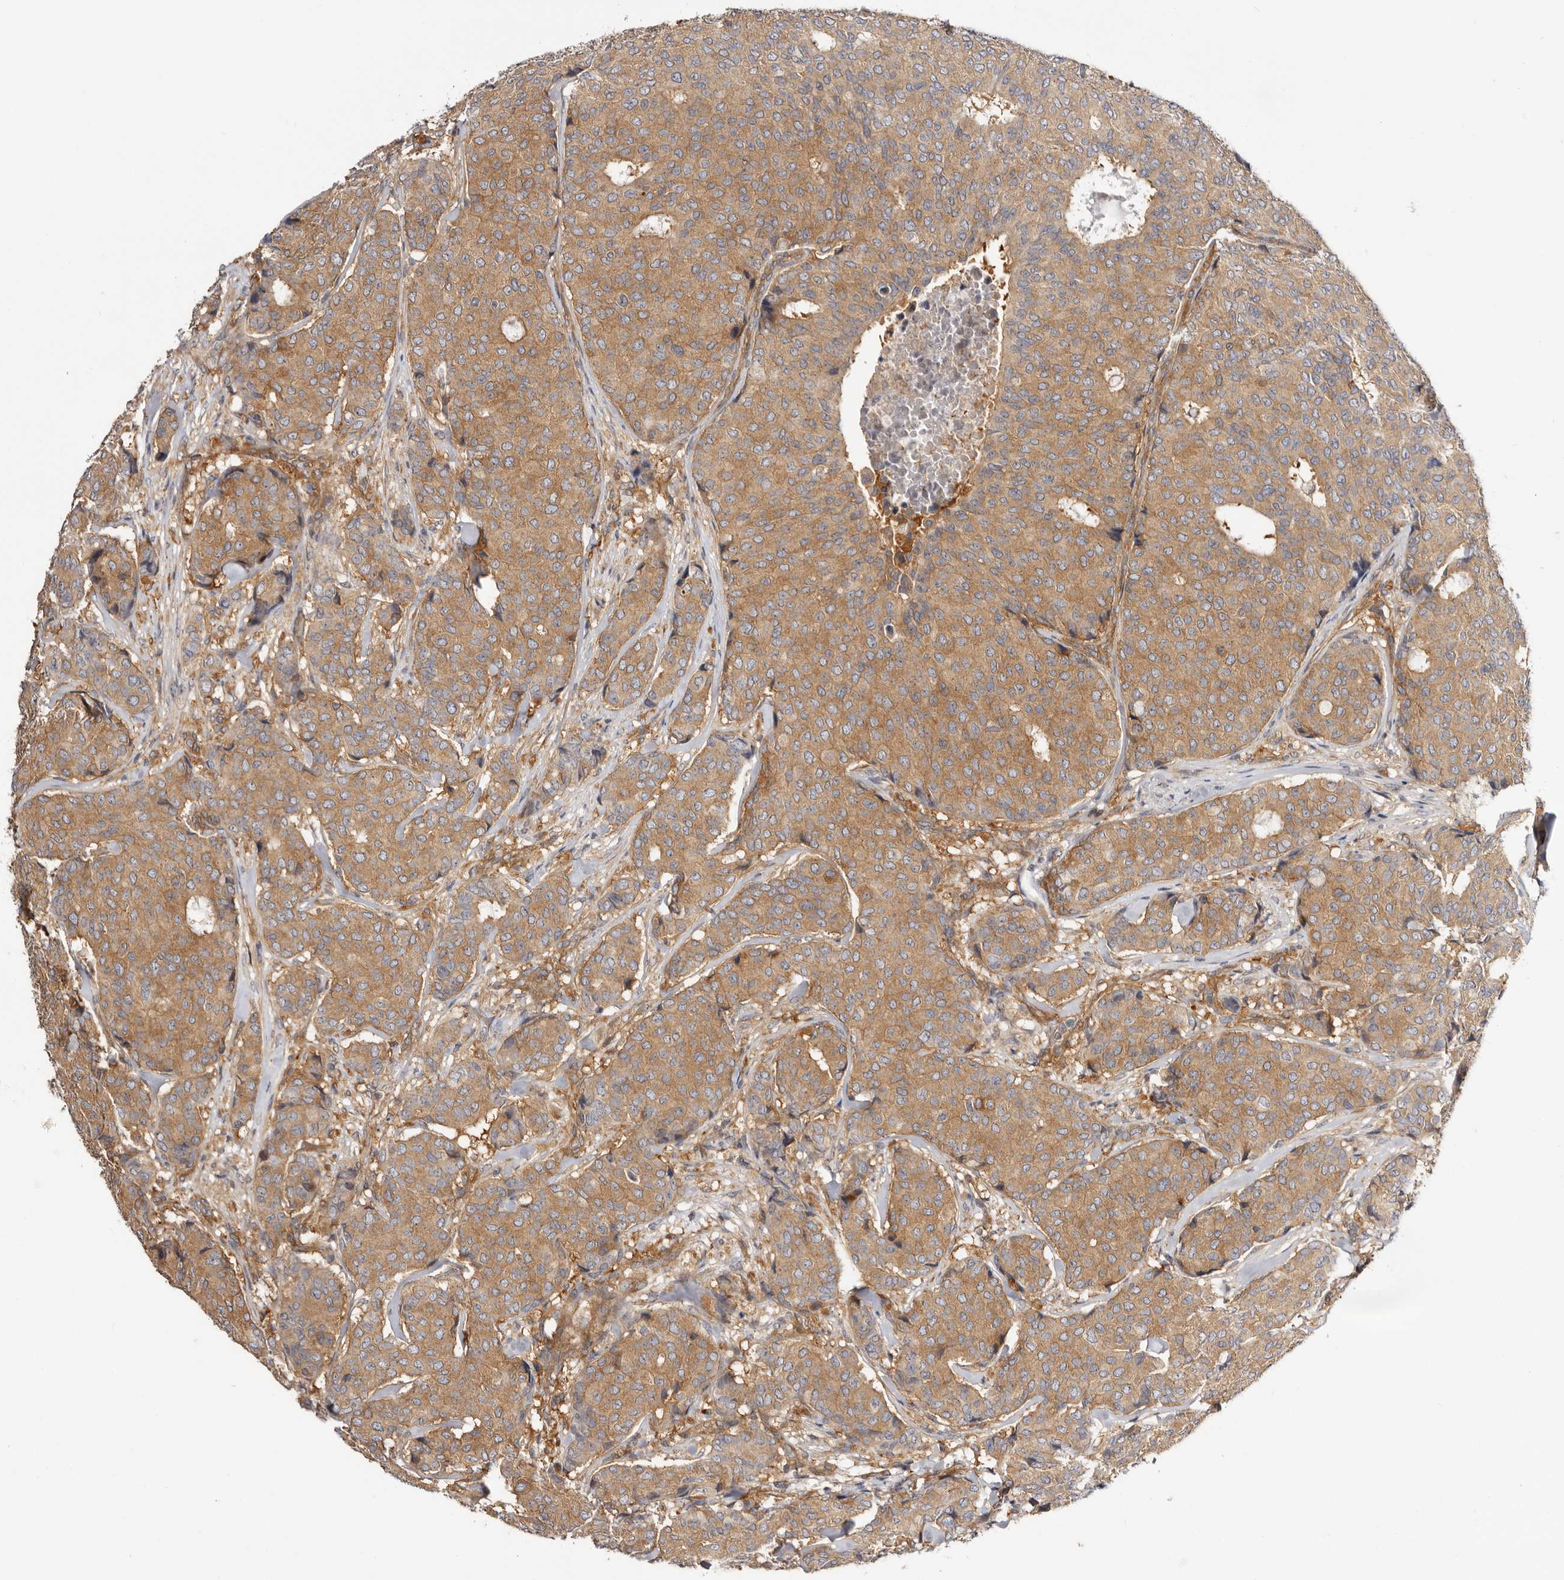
{"staining": {"intensity": "moderate", "quantity": ">75%", "location": "cytoplasmic/membranous"}, "tissue": "breast cancer", "cell_type": "Tumor cells", "image_type": "cancer", "snomed": [{"axis": "morphology", "description": "Duct carcinoma"}, {"axis": "topography", "description": "Breast"}], "caption": "Breast cancer stained for a protein displays moderate cytoplasmic/membranous positivity in tumor cells. Using DAB (brown) and hematoxylin (blue) stains, captured at high magnification using brightfield microscopy.", "gene": "PANK4", "patient": {"sex": "female", "age": 75}}